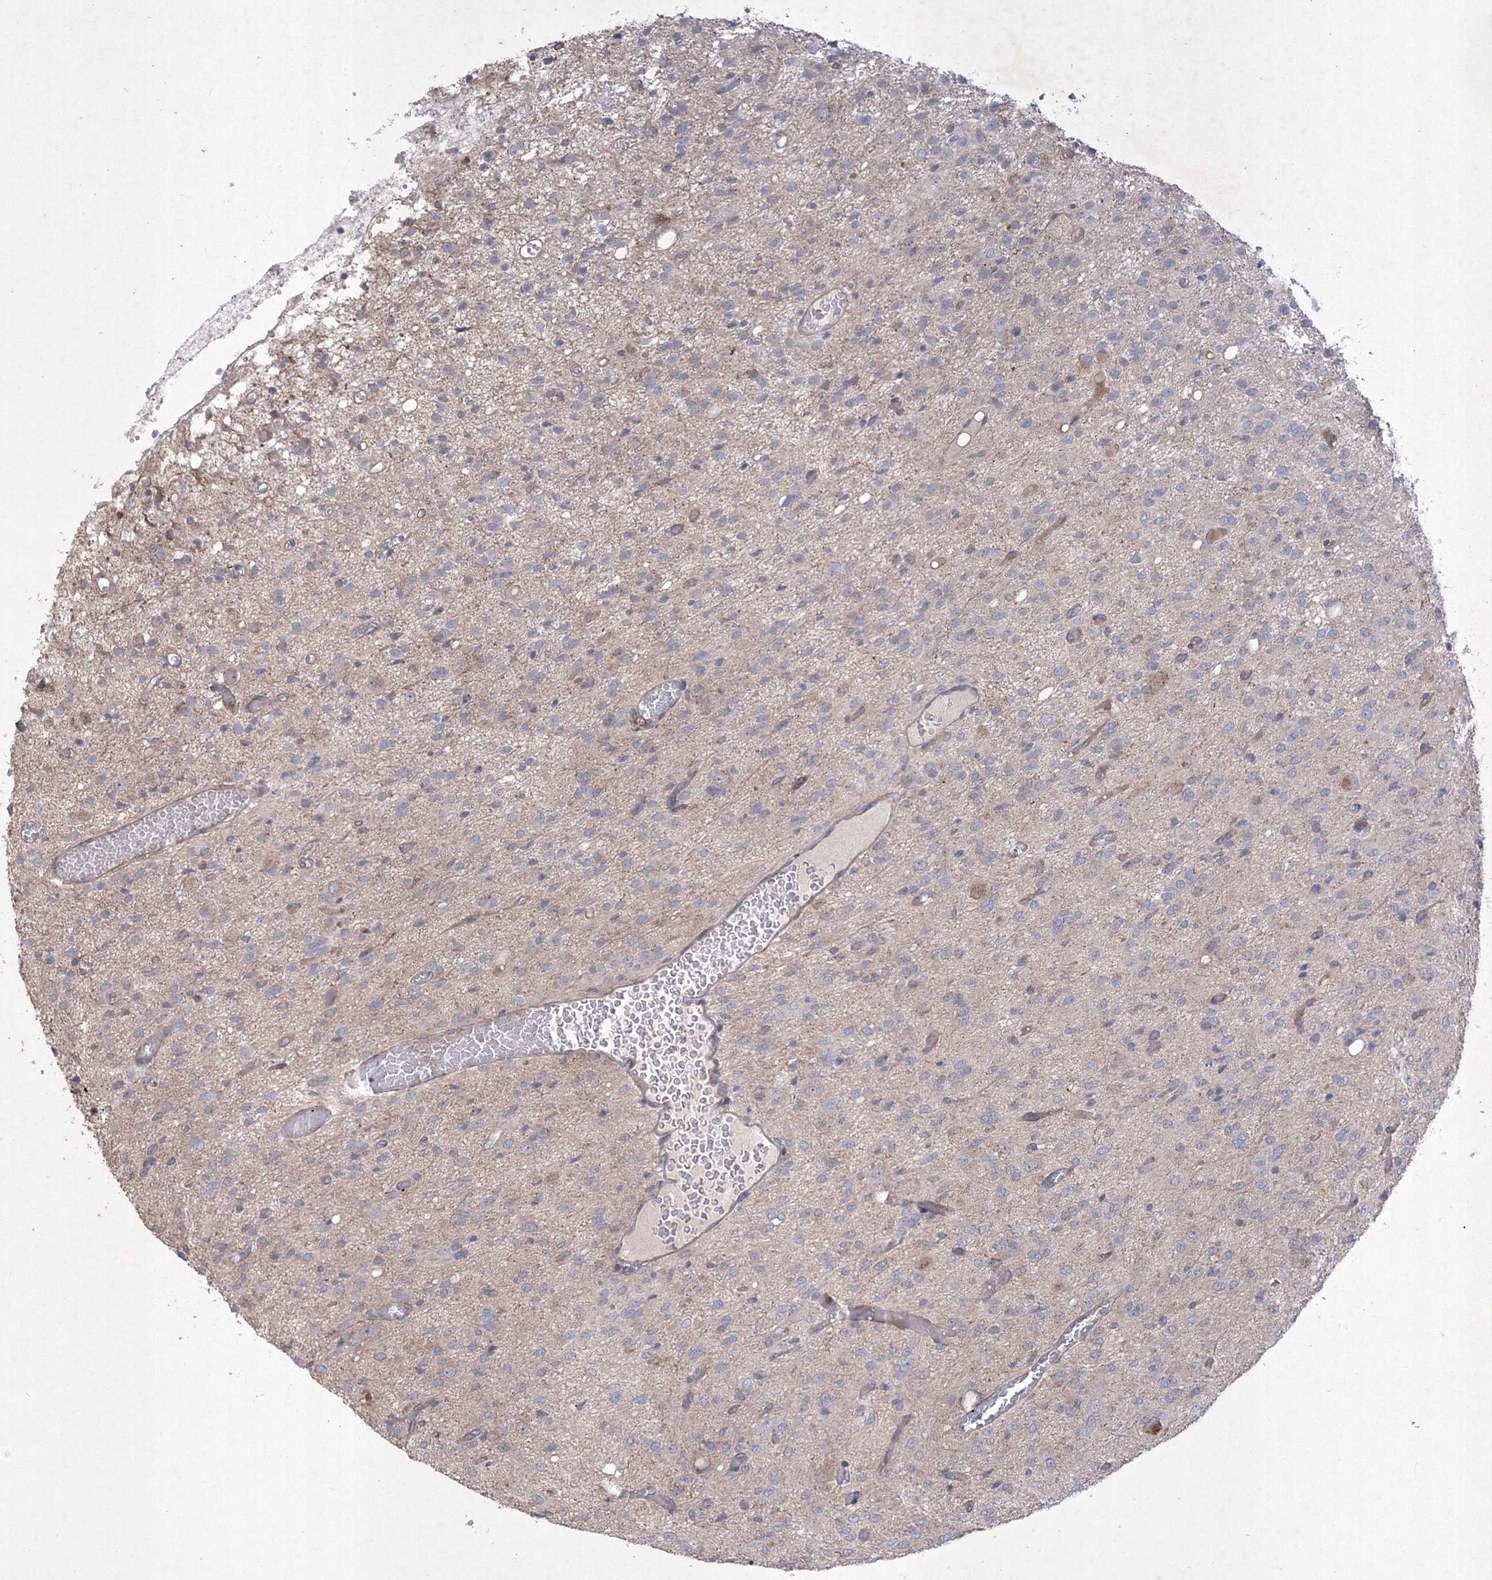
{"staining": {"intensity": "weak", "quantity": "<25%", "location": "cytoplasmic/membranous"}, "tissue": "glioma", "cell_type": "Tumor cells", "image_type": "cancer", "snomed": [{"axis": "morphology", "description": "Glioma, malignant, High grade"}, {"axis": "topography", "description": "Brain"}], "caption": "IHC histopathology image of glioma stained for a protein (brown), which demonstrates no staining in tumor cells.", "gene": "MTRF1L", "patient": {"sex": "female", "age": 59}}